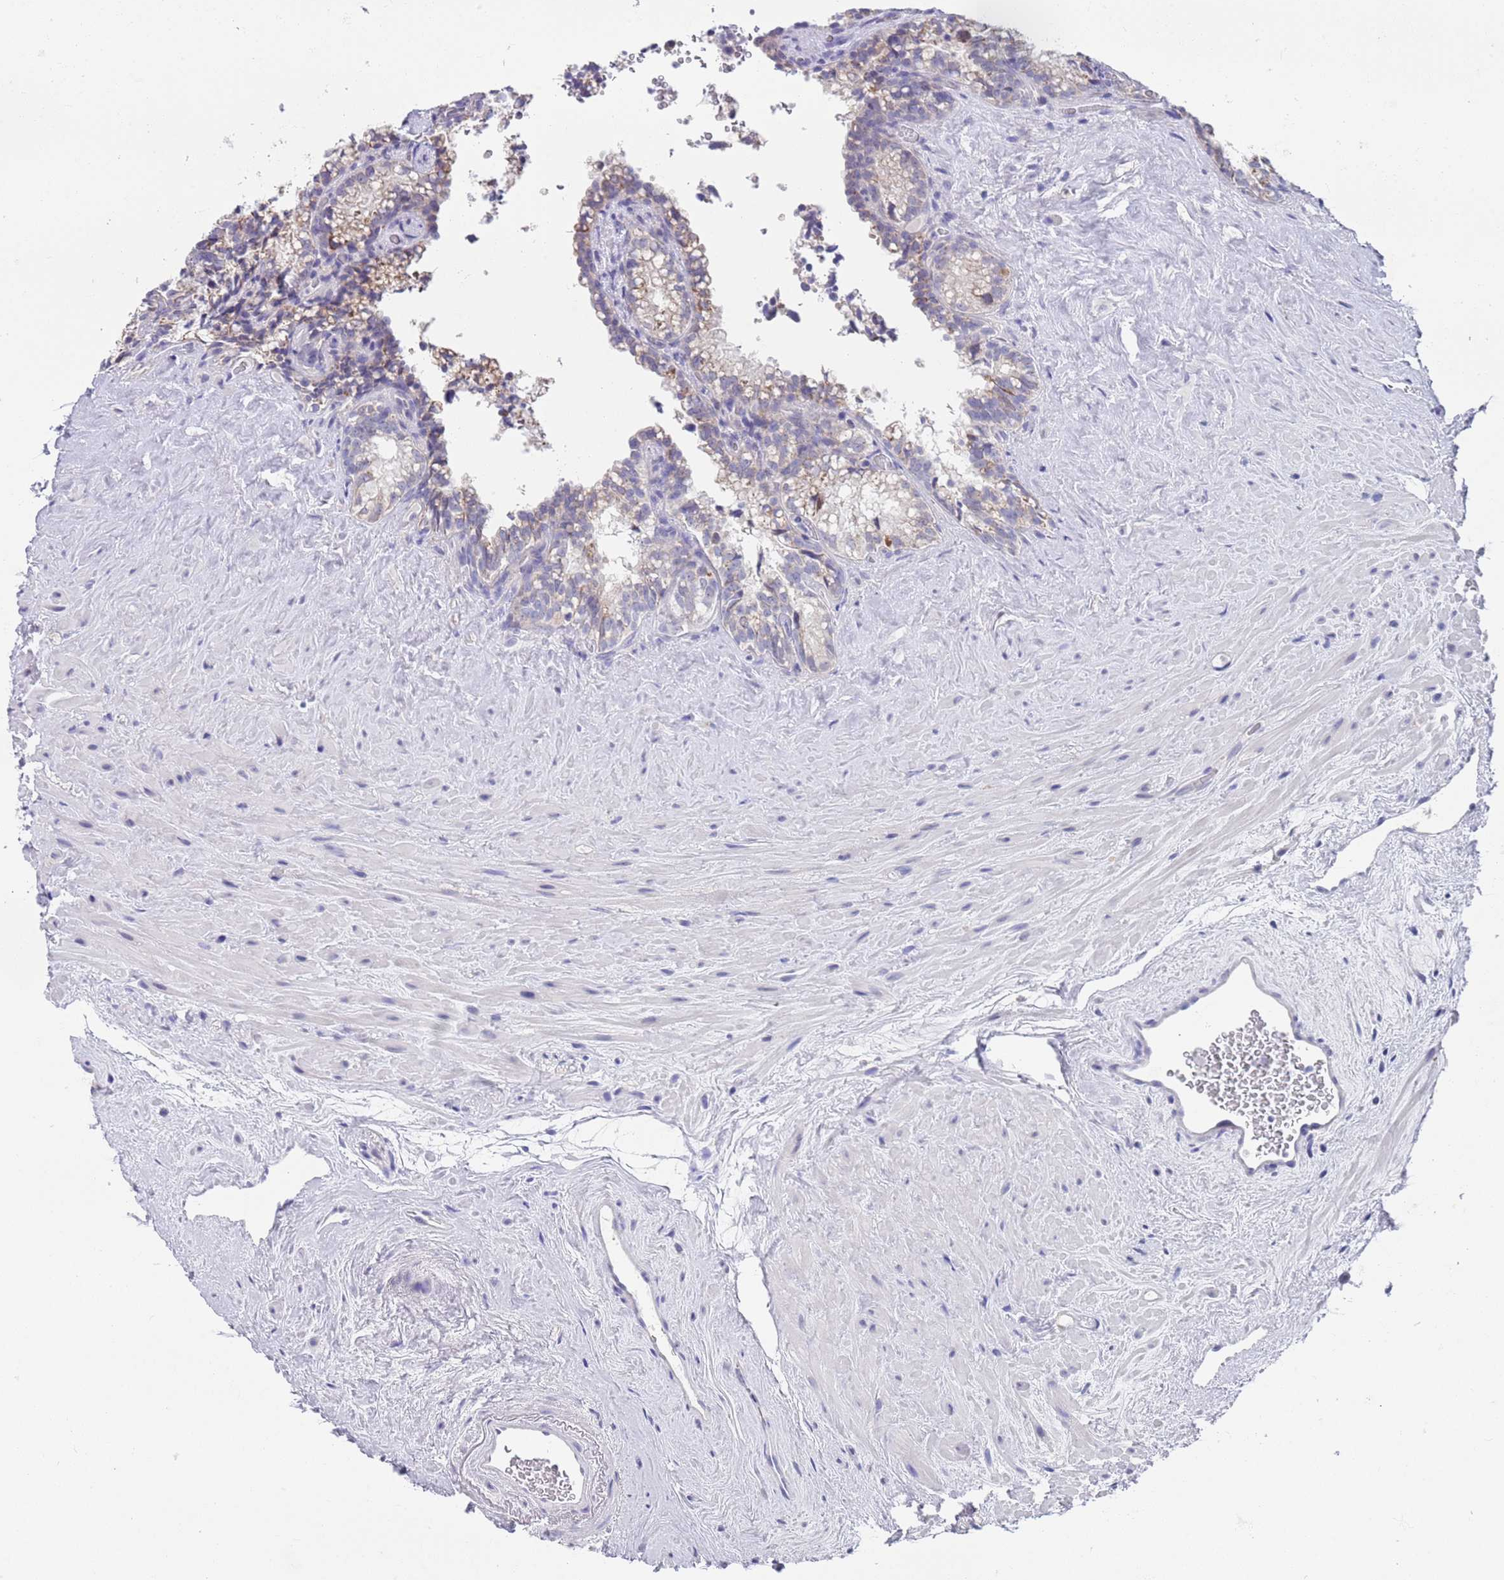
{"staining": {"intensity": "weak", "quantity": "<25%", "location": "cytoplasmic/membranous"}, "tissue": "seminal vesicle", "cell_type": "Glandular cells", "image_type": "normal", "snomed": [{"axis": "morphology", "description": "Normal tissue, NOS"}, {"axis": "topography", "description": "Prostate"}, {"axis": "topography", "description": "Seminal veicle"}], "caption": "An IHC histopathology image of unremarkable seminal vesicle is shown. There is no staining in glandular cells of seminal vesicle.", "gene": "SPIRE2", "patient": {"sex": "male", "age": 79}}